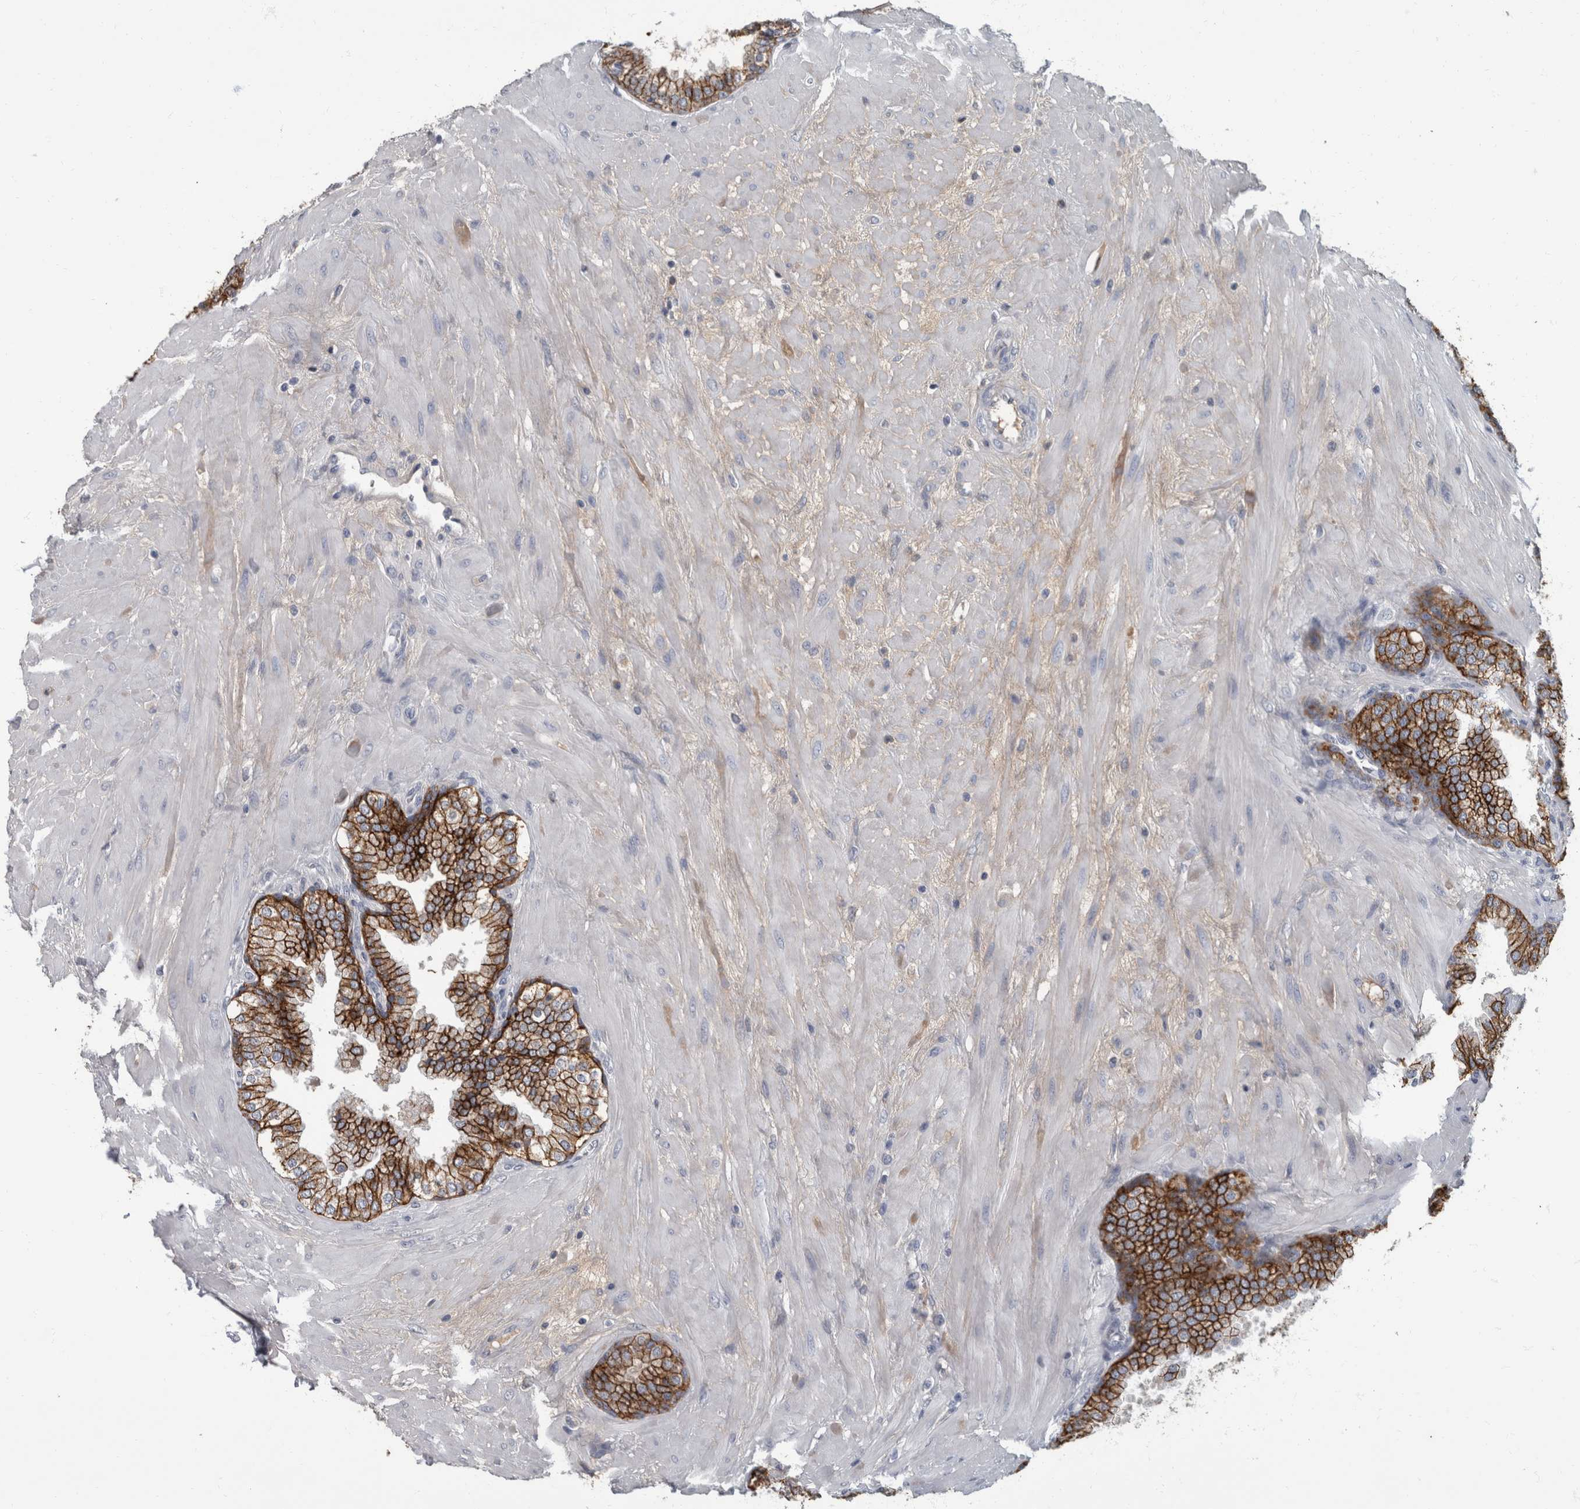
{"staining": {"intensity": "strong", "quantity": ">75%", "location": "cytoplasmic/membranous"}, "tissue": "prostate", "cell_type": "Glandular cells", "image_type": "normal", "snomed": [{"axis": "morphology", "description": "Normal tissue, NOS"}, {"axis": "topography", "description": "Prostate"}], "caption": "A brown stain labels strong cytoplasmic/membranous expression of a protein in glandular cells of unremarkable human prostate.", "gene": "DSG2", "patient": {"sex": "male", "age": 51}}